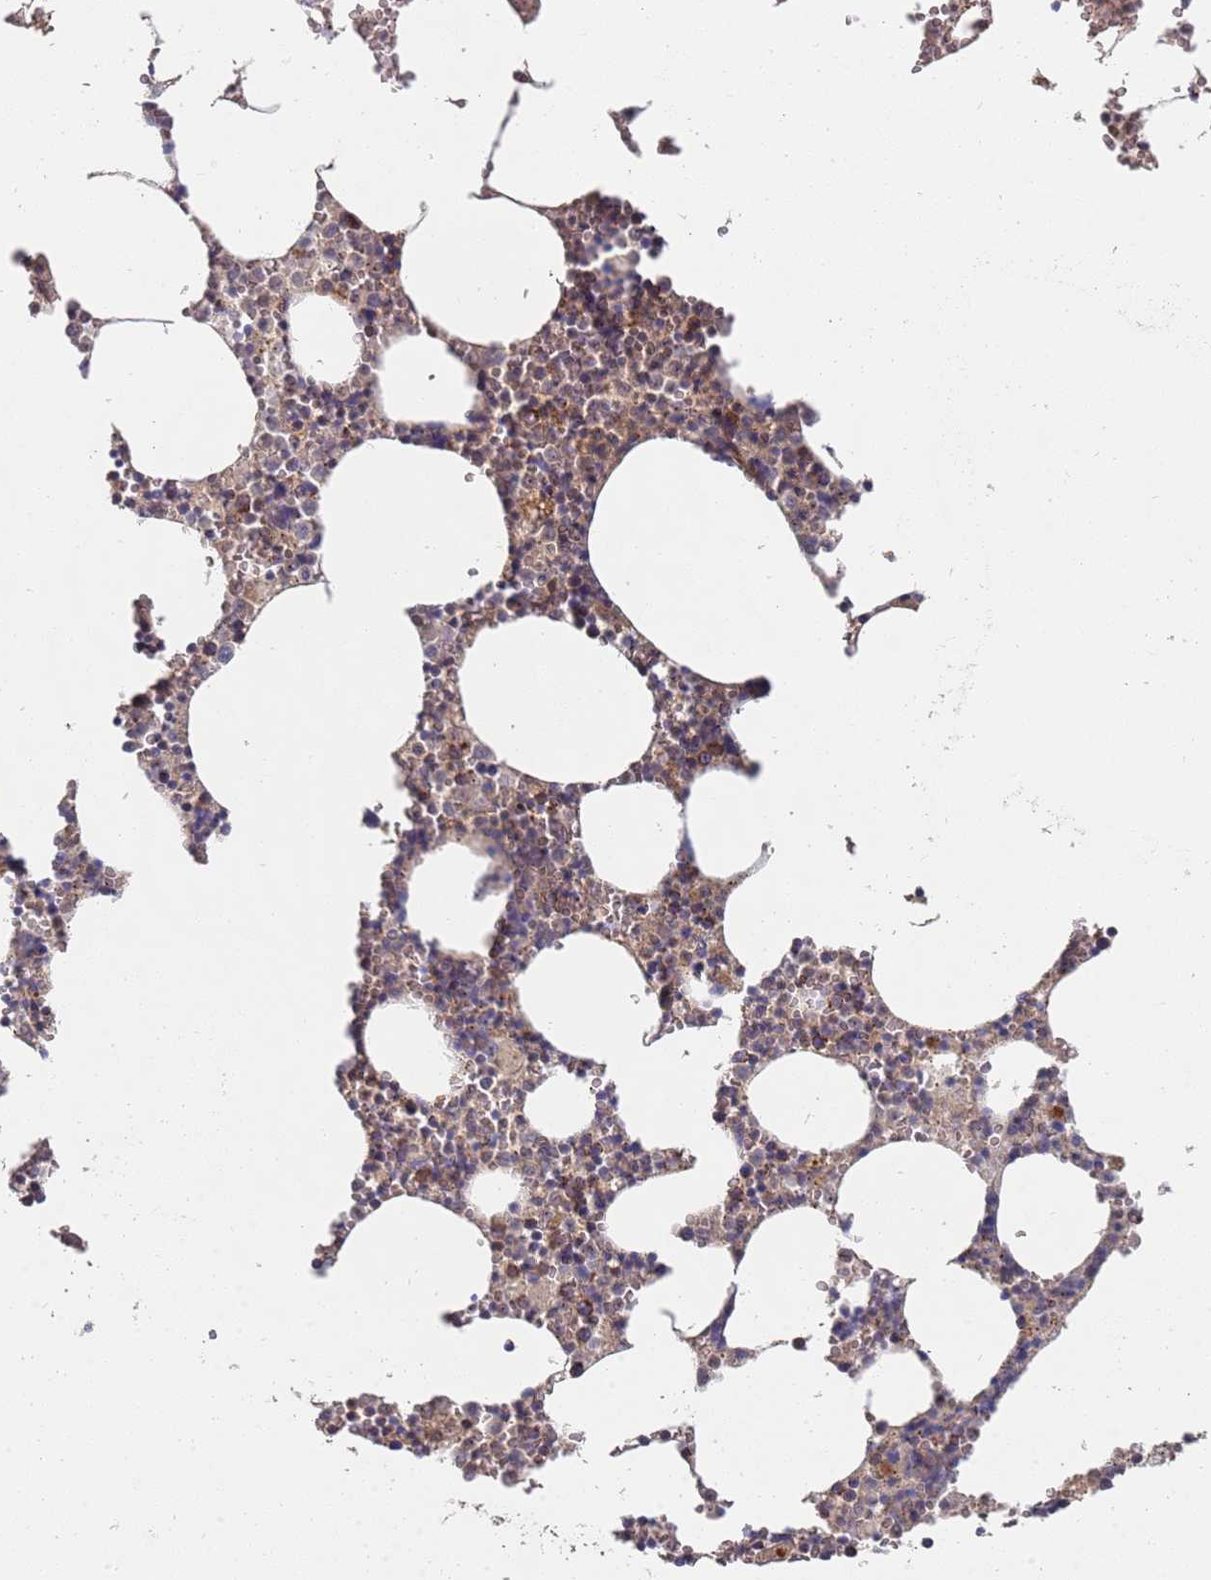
{"staining": {"intensity": "strong", "quantity": "<25%", "location": "cytoplasmic/membranous"}, "tissue": "bone marrow", "cell_type": "Hematopoietic cells", "image_type": "normal", "snomed": [{"axis": "morphology", "description": "Normal tissue, NOS"}, {"axis": "topography", "description": "Bone marrow"}], "caption": "Immunohistochemical staining of unremarkable bone marrow demonstrates <25% levels of strong cytoplasmic/membranous protein staining in approximately <25% of hematopoietic cells. The protein is stained brown, and the nuclei are stained in blue (DAB IHC with brightfield microscopy, high magnification).", "gene": "ABCB6", "patient": {"sex": "female", "age": 64}}